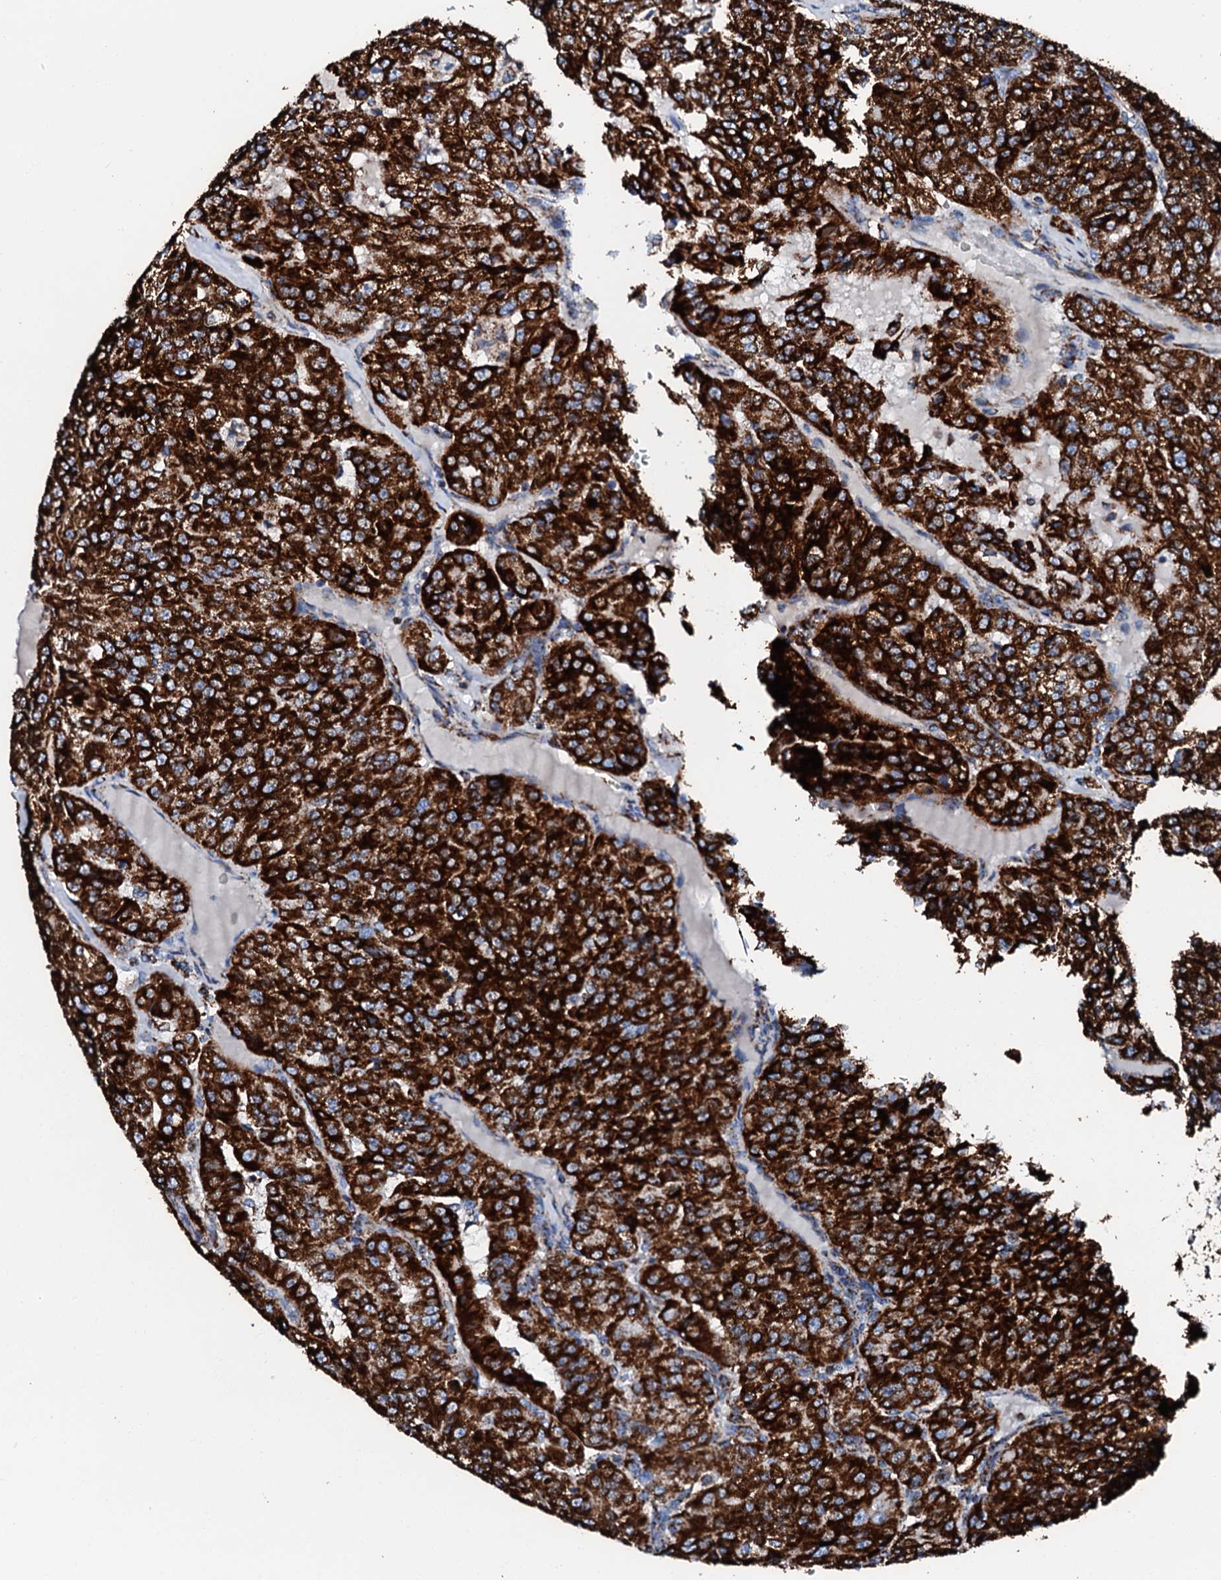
{"staining": {"intensity": "strong", "quantity": ">75%", "location": "cytoplasmic/membranous"}, "tissue": "renal cancer", "cell_type": "Tumor cells", "image_type": "cancer", "snomed": [{"axis": "morphology", "description": "Adenocarcinoma, NOS"}, {"axis": "topography", "description": "Kidney"}], "caption": "This is a micrograph of immunohistochemistry (IHC) staining of adenocarcinoma (renal), which shows strong expression in the cytoplasmic/membranous of tumor cells.", "gene": "HADH", "patient": {"sex": "female", "age": 63}}